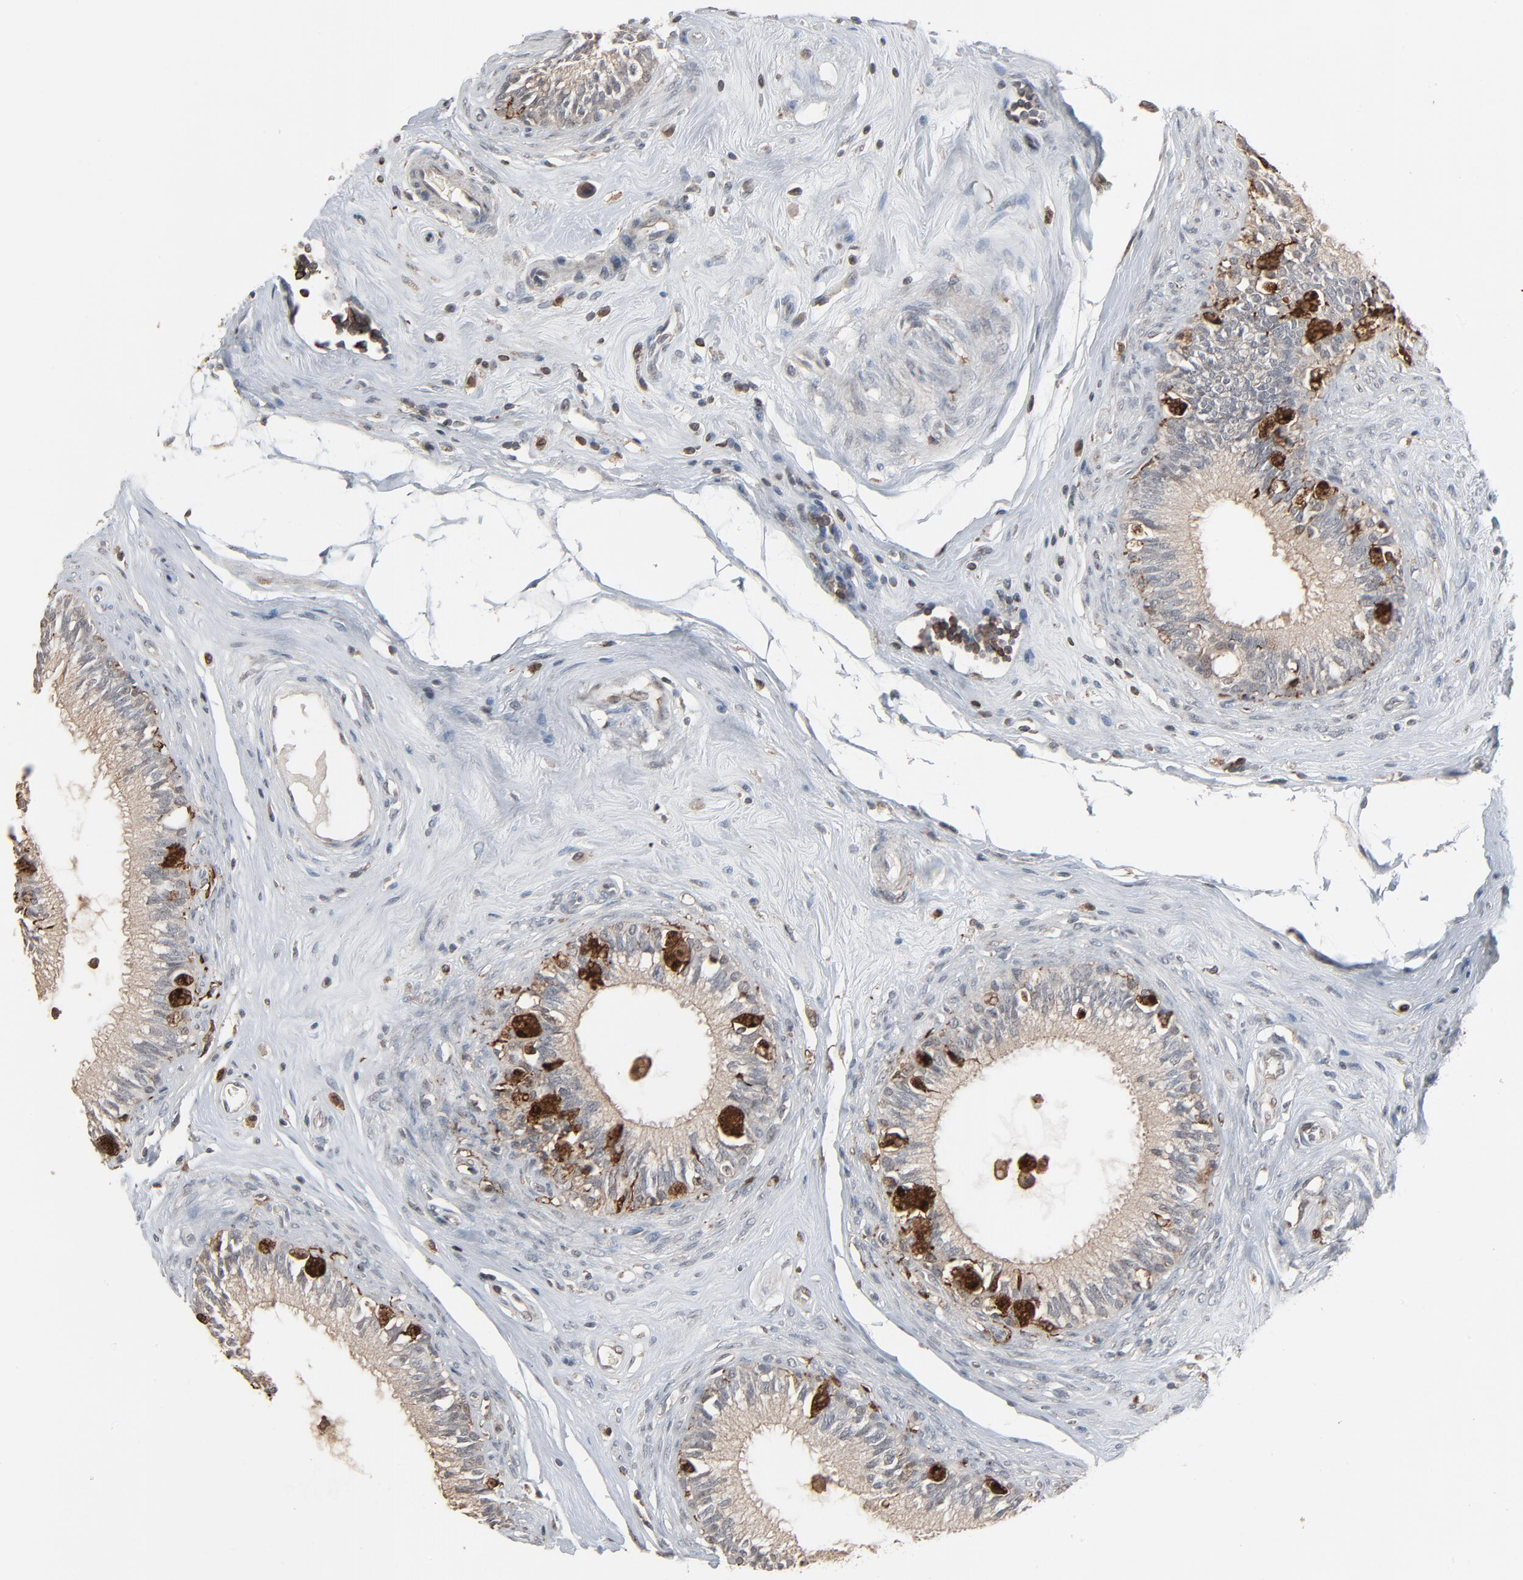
{"staining": {"intensity": "strong", "quantity": "<25%", "location": "cytoplasmic/membranous,nuclear"}, "tissue": "epididymis", "cell_type": "Glandular cells", "image_type": "normal", "snomed": [{"axis": "morphology", "description": "Normal tissue, NOS"}, {"axis": "morphology", "description": "Inflammation, NOS"}, {"axis": "topography", "description": "Epididymis"}], "caption": "Strong cytoplasmic/membranous,nuclear staining for a protein is appreciated in about <25% of glandular cells of unremarkable epididymis using IHC.", "gene": "DOCK8", "patient": {"sex": "male", "age": 84}}